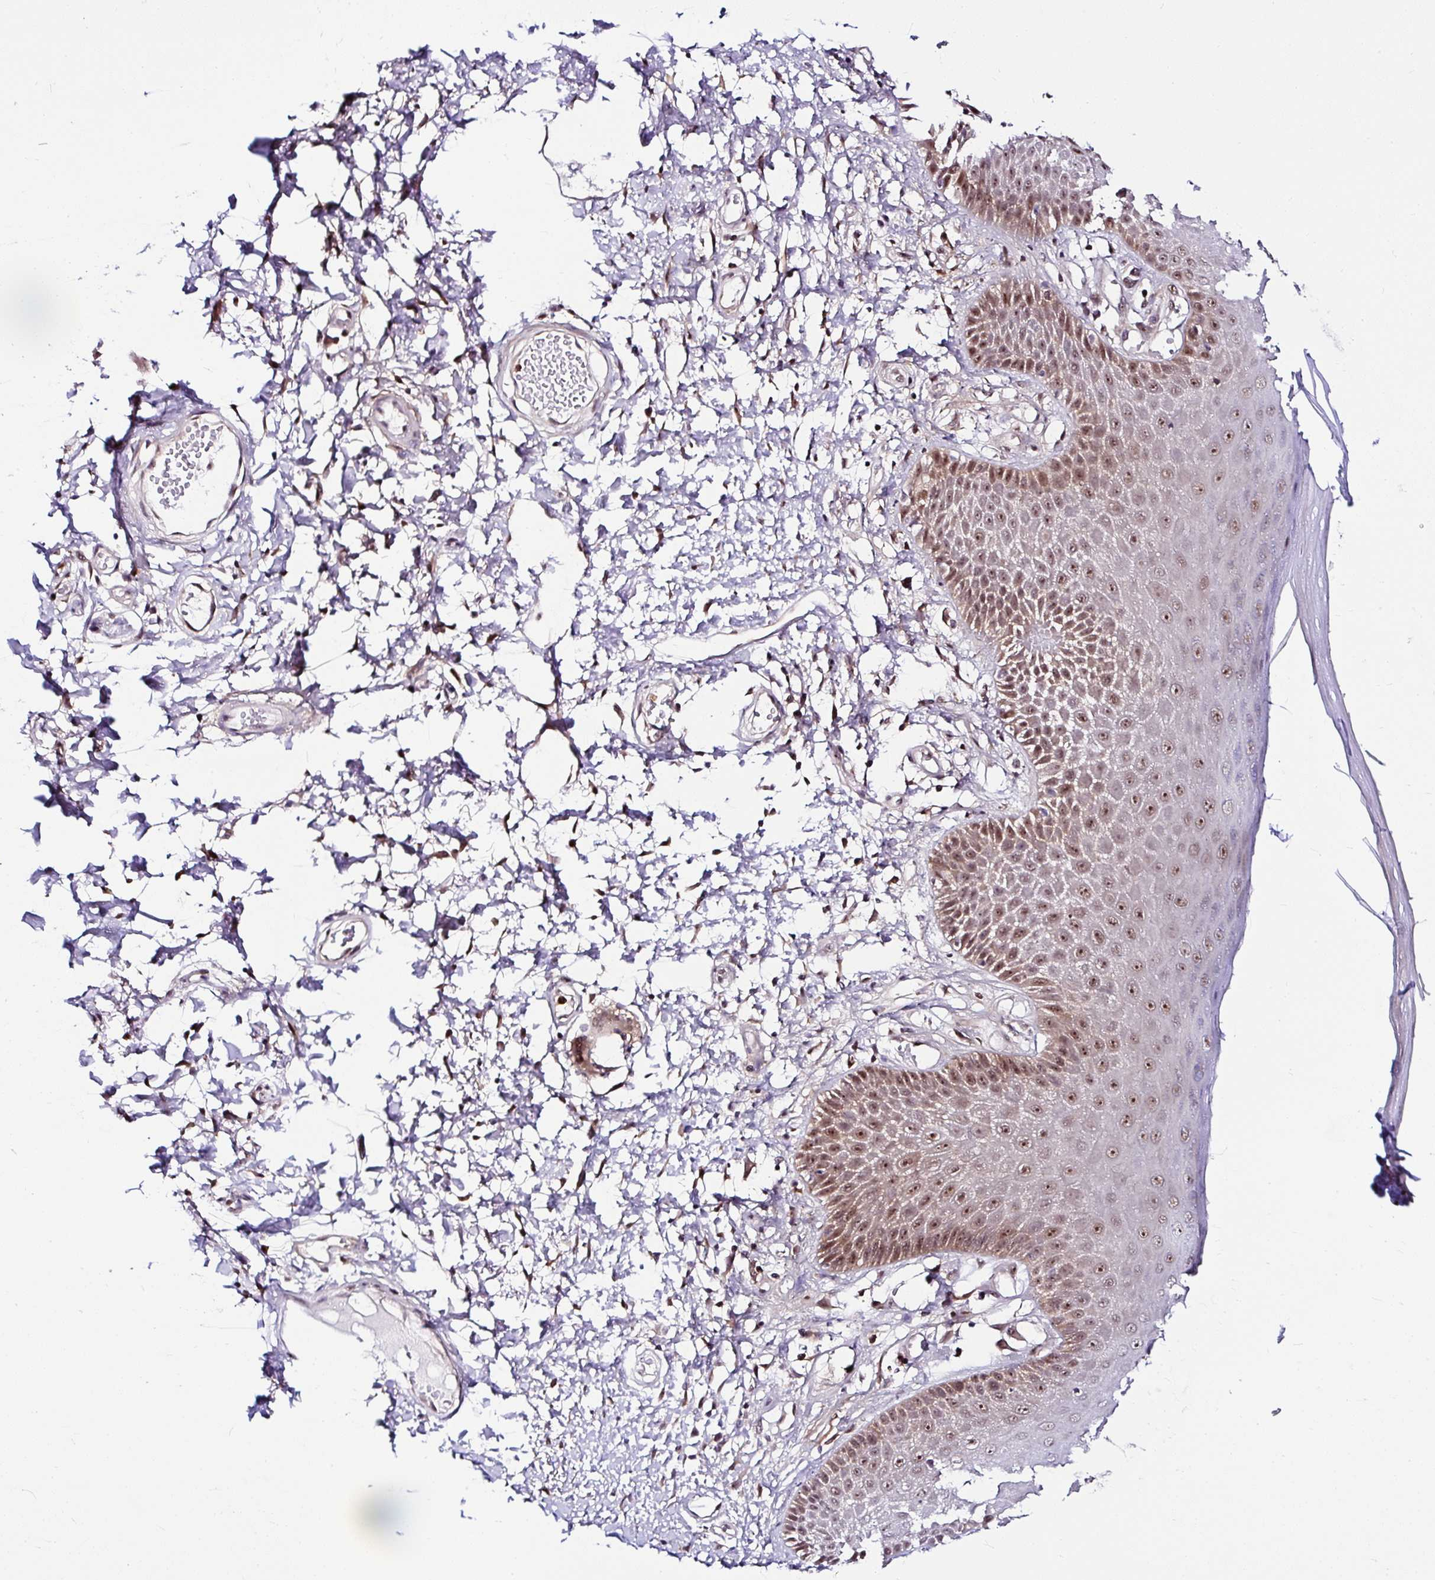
{"staining": {"intensity": "moderate", "quantity": ">75%", "location": "nuclear"}, "tissue": "skin", "cell_type": "Epidermal cells", "image_type": "normal", "snomed": [{"axis": "morphology", "description": "Normal tissue, NOS"}, {"axis": "topography", "description": "Anal"}, {"axis": "topography", "description": "Peripheral nerve tissue"}], "caption": "Protein analysis of benign skin demonstrates moderate nuclear expression in approximately >75% of epidermal cells. The staining was performed using DAB to visualize the protein expression in brown, while the nuclei were stained in blue with hematoxylin (Magnification: 20x).", "gene": "PIN4", "patient": {"sex": "male", "age": 78}}